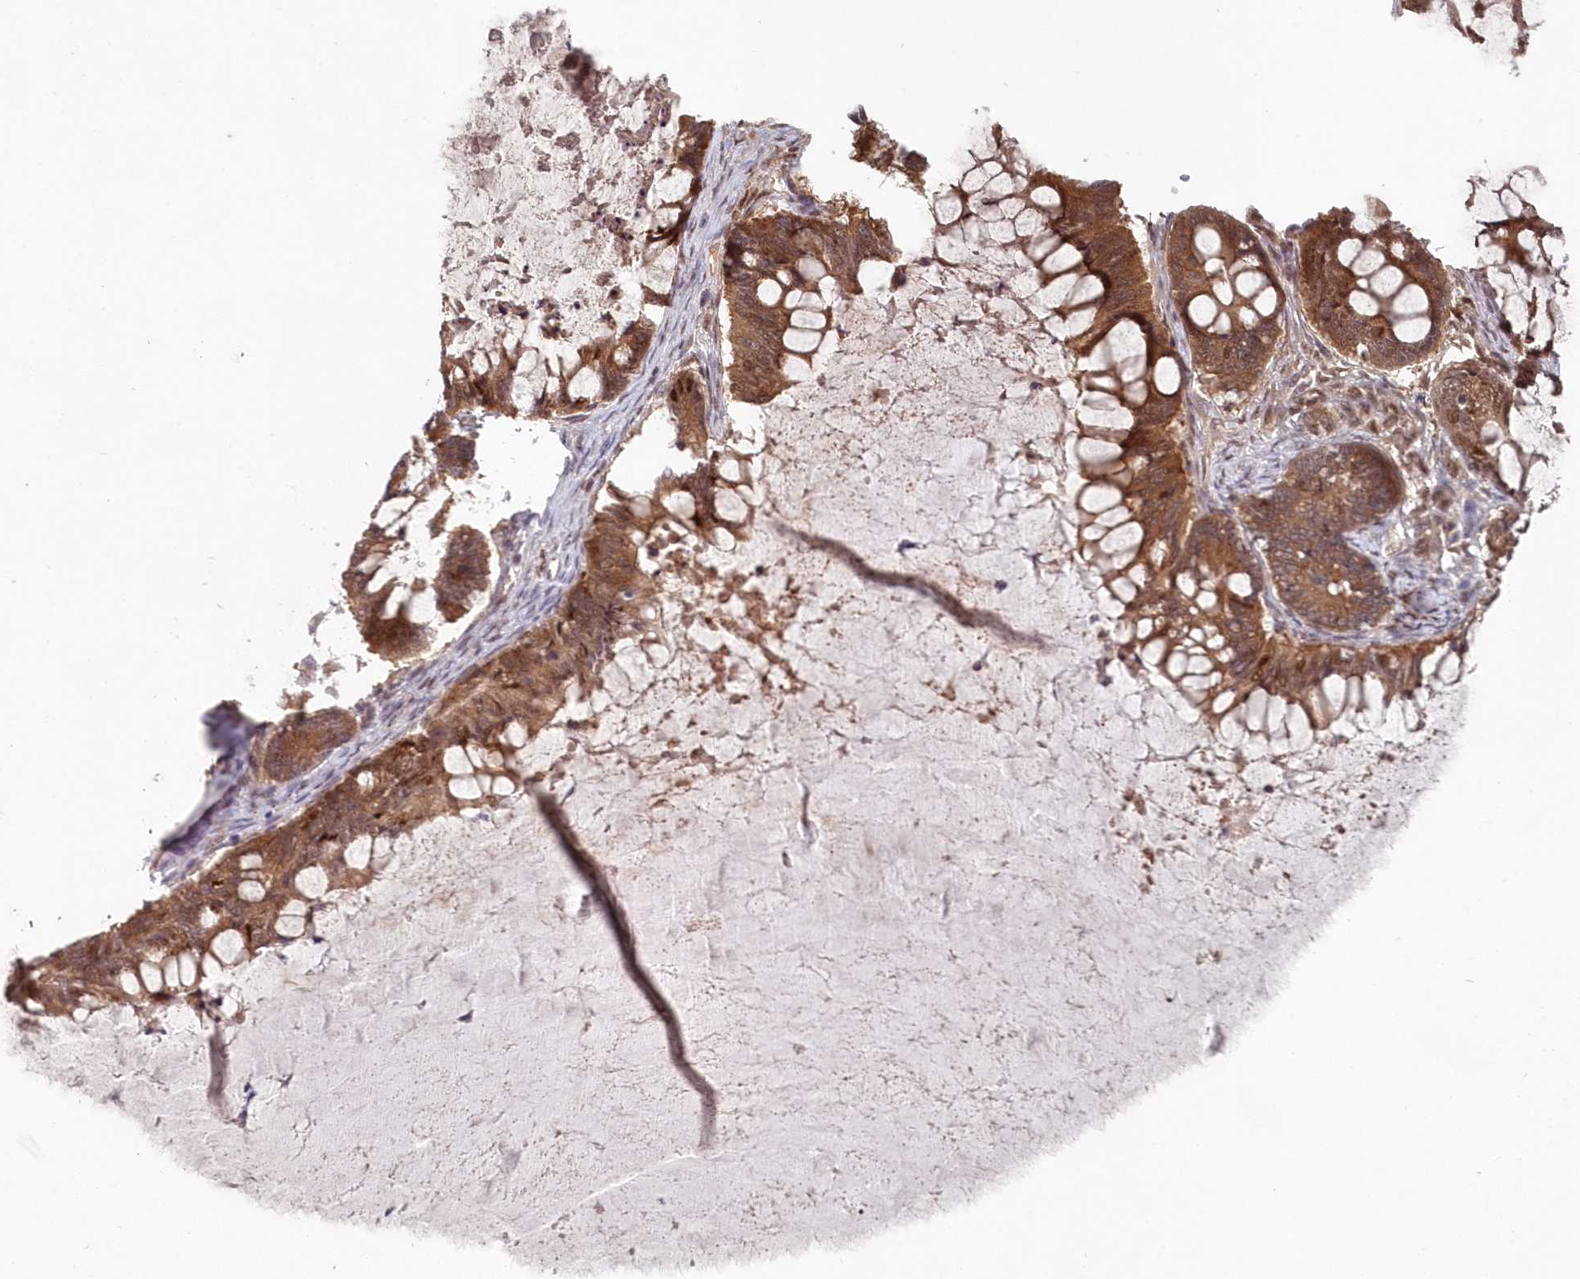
{"staining": {"intensity": "moderate", "quantity": ">75%", "location": "cytoplasmic/membranous,nuclear"}, "tissue": "ovarian cancer", "cell_type": "Tumor cells", "image_type": "cancer", "snomed": [{"axis": "morphology", "description": "Cystadenocarcinoma, mucinous, NOS"}, {"axis": "topography", "description": "Ovary"}], "caption": "Immunohistochemistry (IHC) micrograph of ovarian mucinous cystadenocarcinoma stained for a protein (brown), which displays medium levels of moderate cytoplasmic/membranous and nuclear expression in approximately >75% of tumor cells.", "gene": "ABHD14B", "patient": {"sex": "female", "age": 61}}